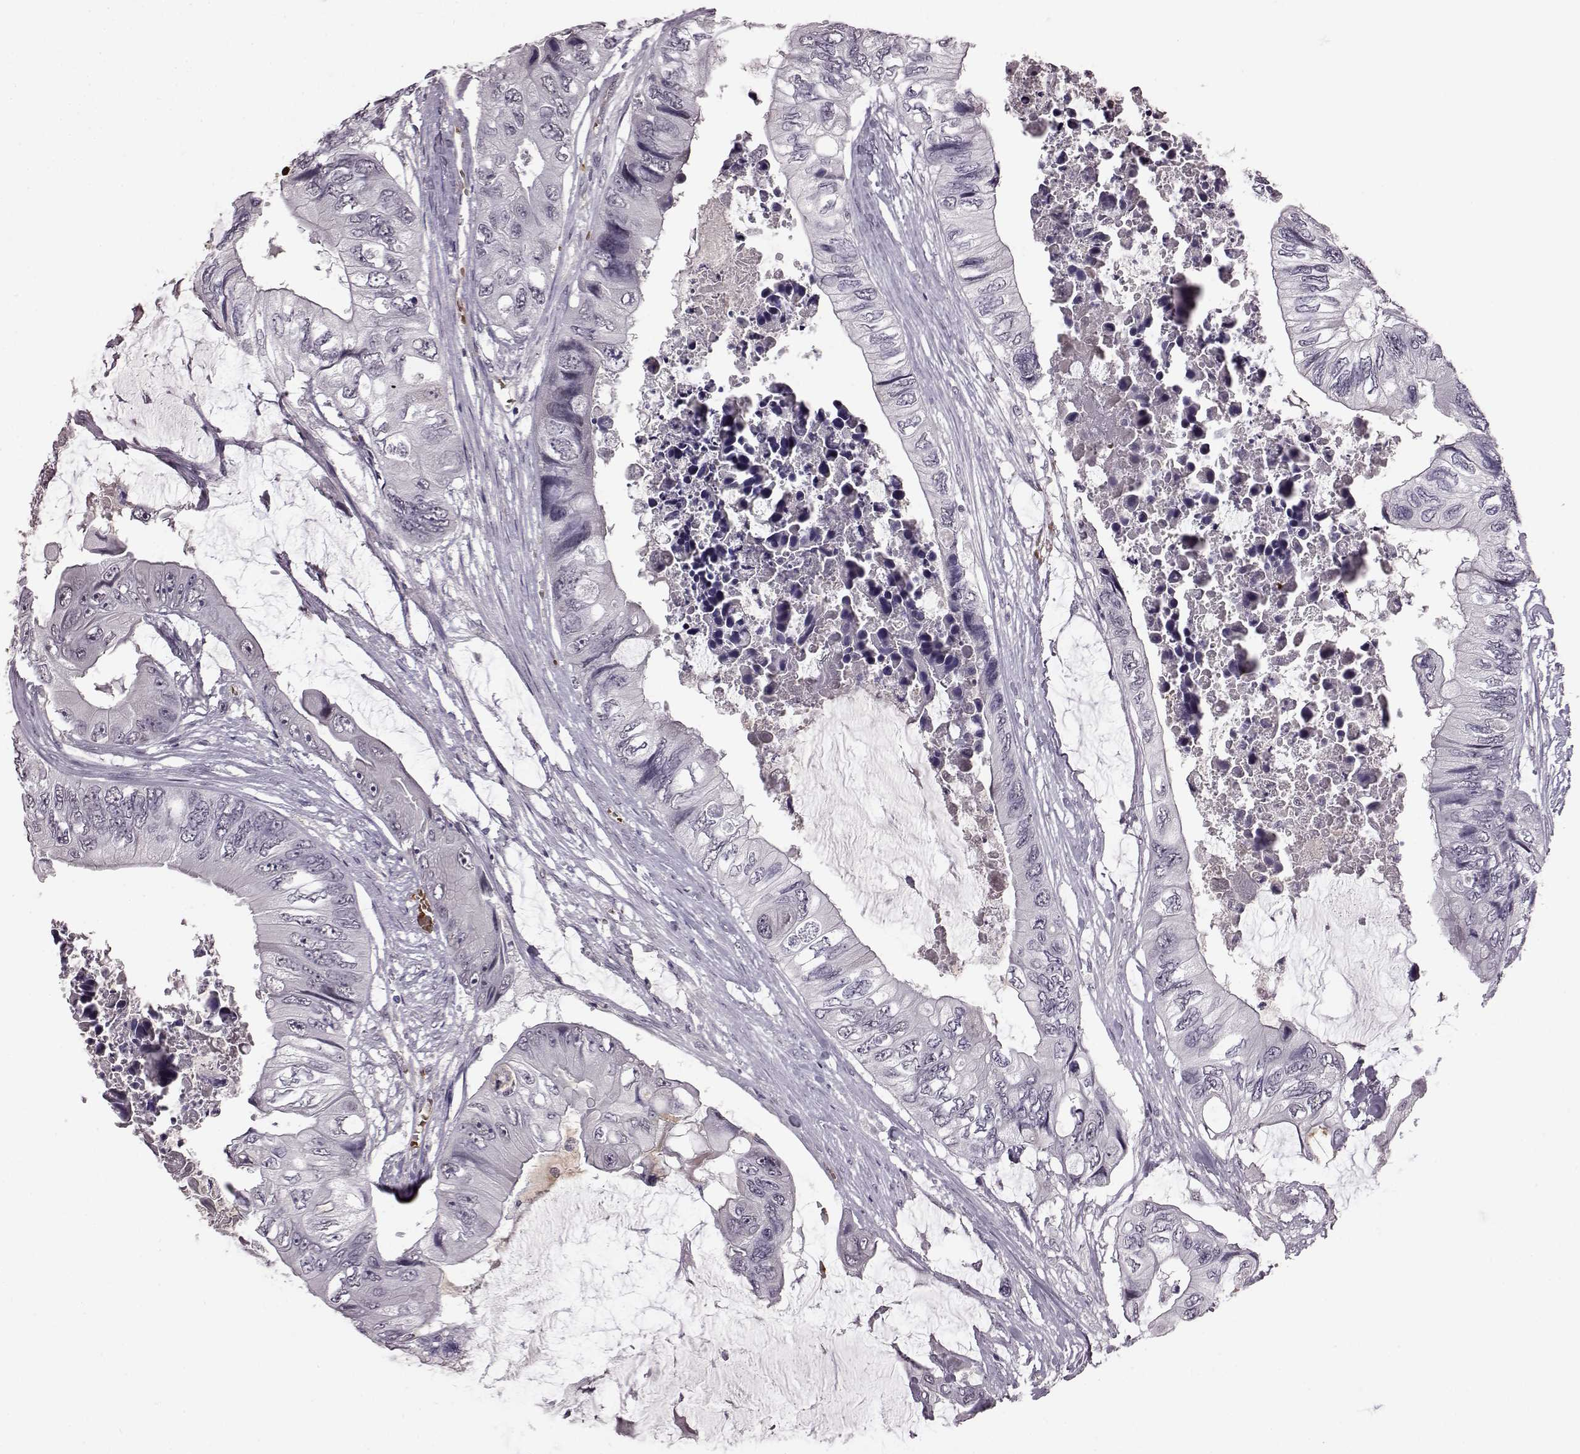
{"staining": {"intensity": "negative", "quantity": "none", "location": "none"}, "tissue": "colorectal cancer", "cell_type": "Tumor cells", "image_type": "cancer", "snomed": [{"axis": "morphology", "description": "Adenocarcinoma, NOS"}, {"axis": "topography", "description": "Rectum"}], "caption": "Histopathology image shows no significant protein expression in tumor cells of colorectal cancer (adenocarcinoma).", "gene": "PROP1", "patient": {"sex": "male", "age": 63}}